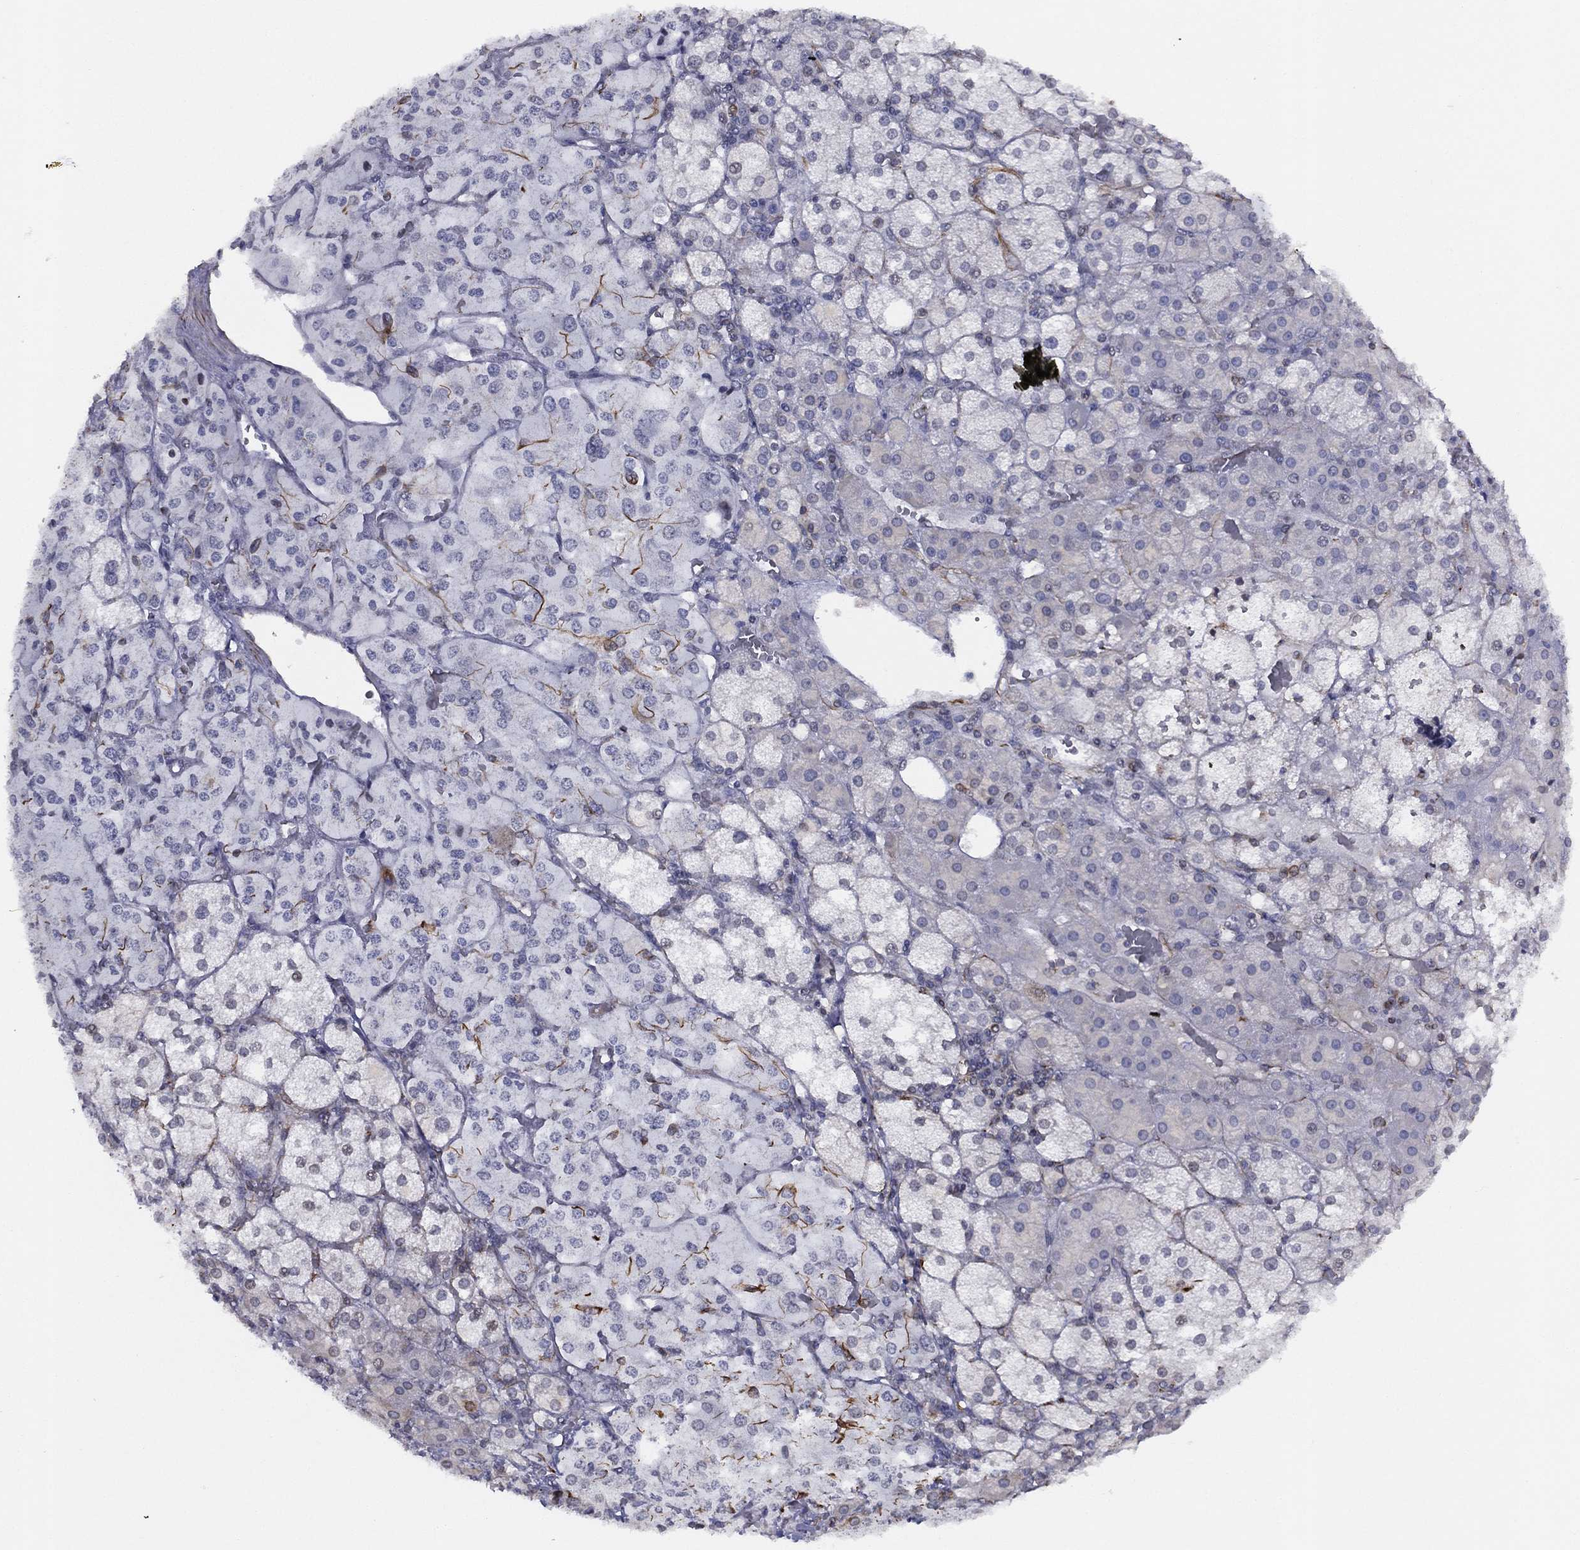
{"staining": {"intensity": "negative", "quantity": "none", "location": "none"}, "tissue": "adrenal gland", "cell_type": "Glandular cells", "image_type": "normal", "snomed": [{"axis": "morphology", "description": "Normal tissue, NOS"}, {"axis": "topography", "description": "Adrenal gland"}], "caption": "IHC photomicrograph of normal human adrenal gland stained for a protein (brown), which reveals no expression in glandular cells.", "gene": "MAS1", "patient": {"sex": "male", "age": 53}}